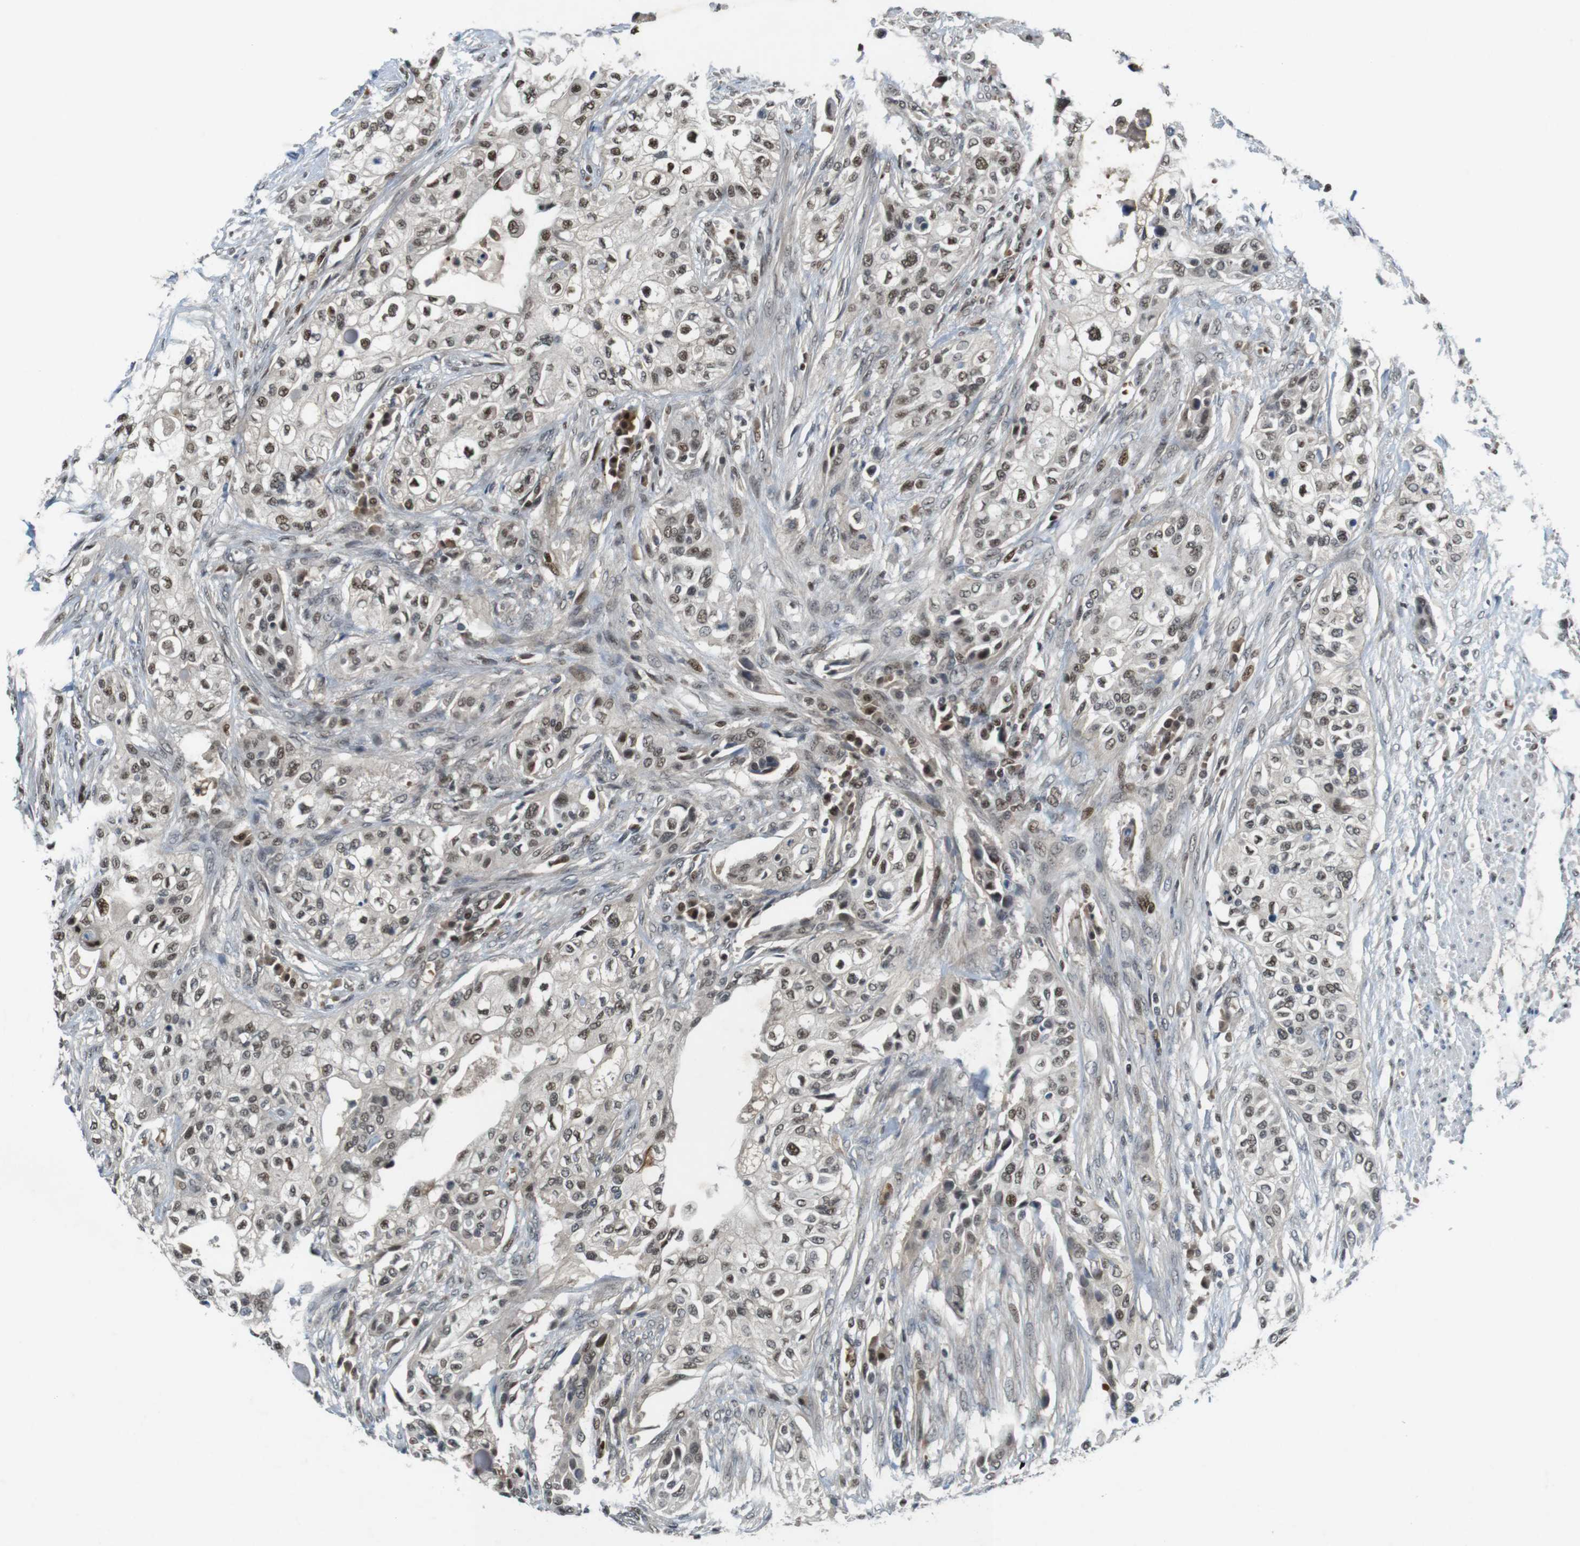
{"staining": {"intensity": "moderate", "quantity": ">75%", "location": "nuclear"}, "tissue": "urothelial cancer", "cell_type": "Tumor cells", "image_type": "cancer", "snomed": [{"axis": "morphology", "description": "Urothelial carcinoma, High grade"}, {"axis": "topography", "description": "Urinary bladder"}], "caption": "There is medium levels of moderate nuclear positivity in tumor cells of urothelial cancer, as demonstrated by immunohistochemical staining (brown color).", "gene": "MAPKAPK5", "patient": {"sex": "male", "age": 74}}